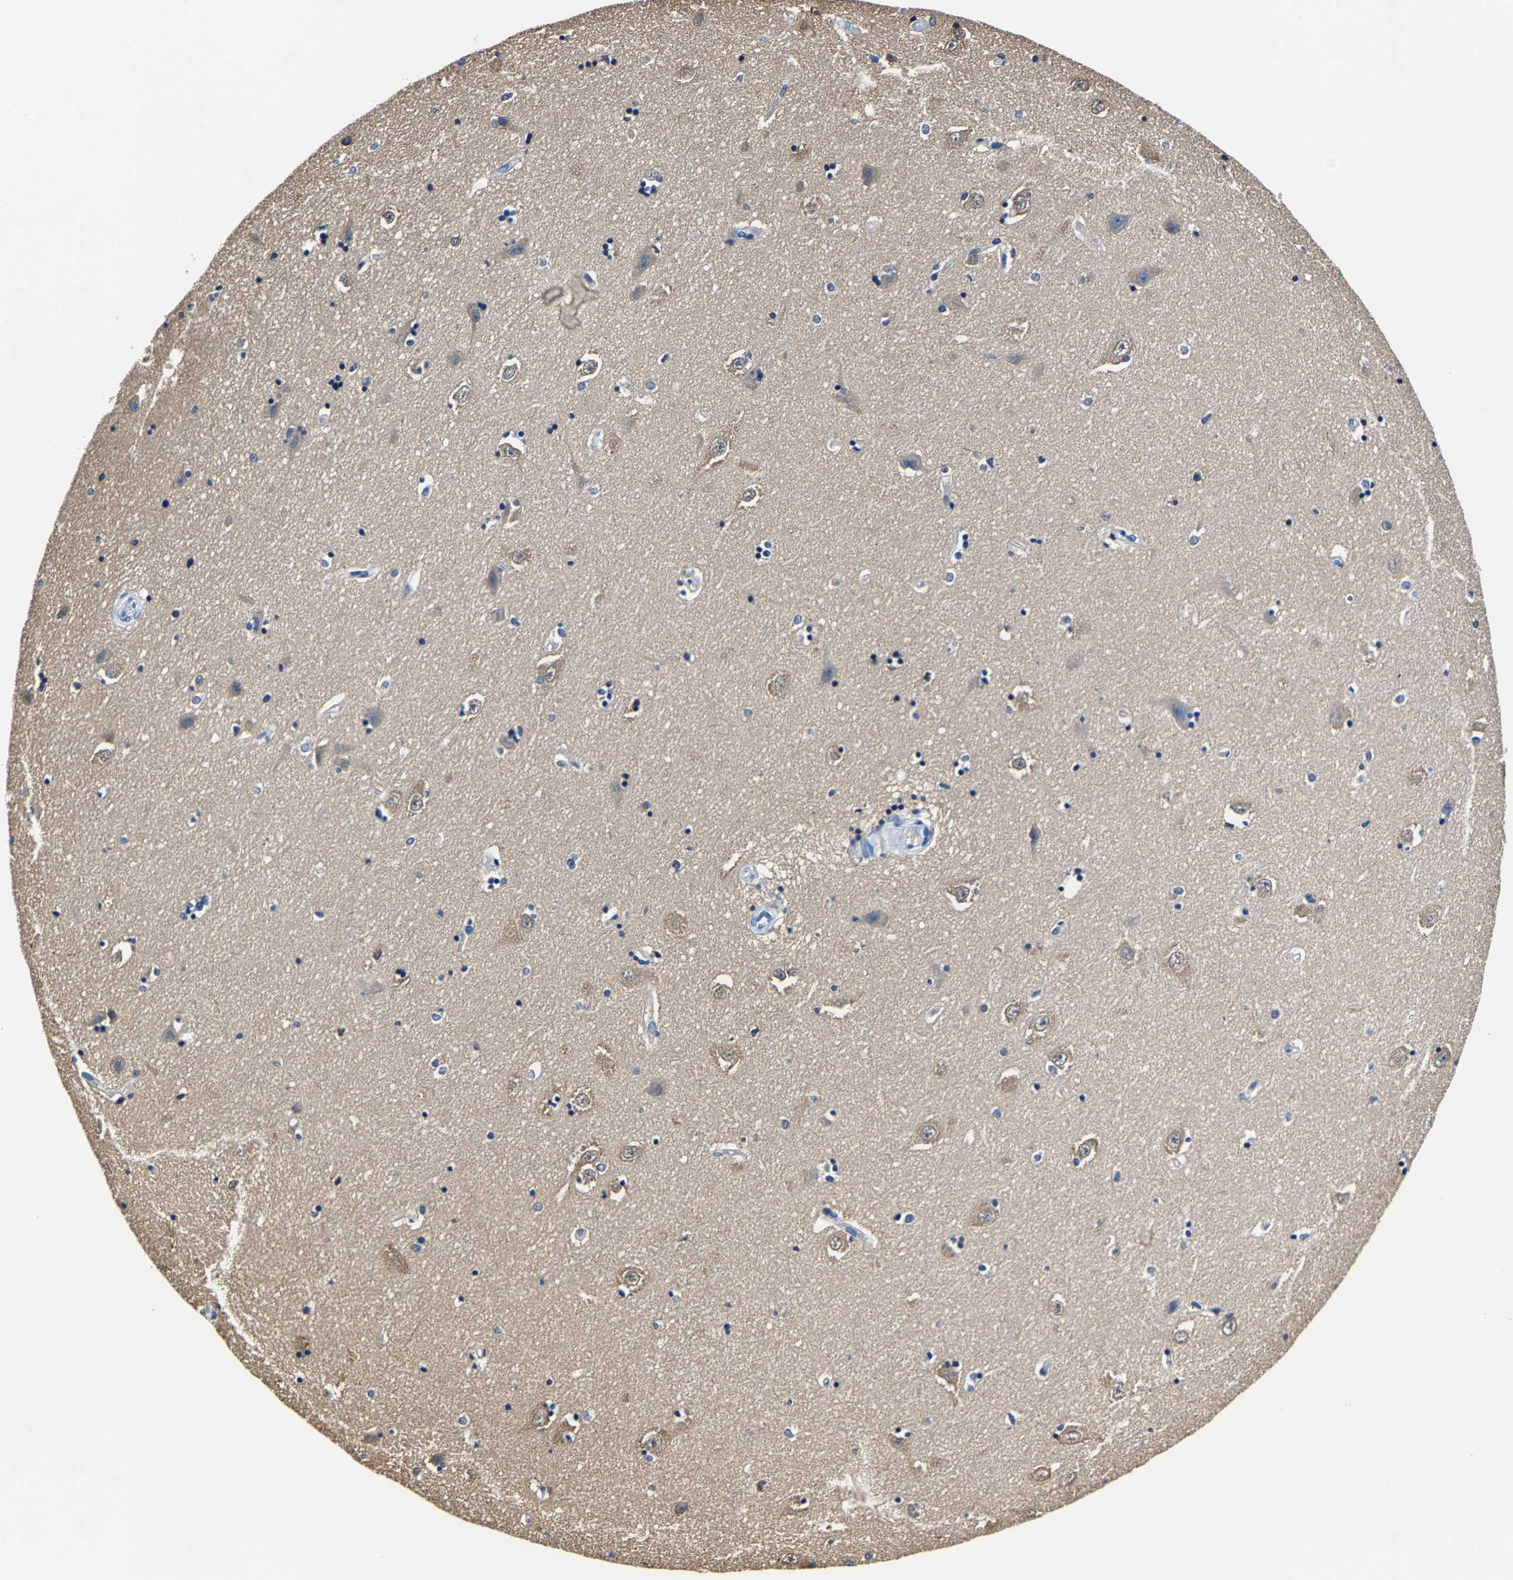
{"staining": {"intensity": "negative", "quantity": "none", "location": "none"}, "tissue": "hippocampus", "cell_type": "Glial cells", "image_type": "normal", "snomed": [{"axis": "morphology", "description": "Normal tissue, NOS"}, {"axis": "topography", "description": "Hippocampus"}], "caption": "Glial cells are negative for protein expression in unremarkable human hippocampus.", "gene": "ALDOB", "patient": {"sex": "male", "age": 45}}